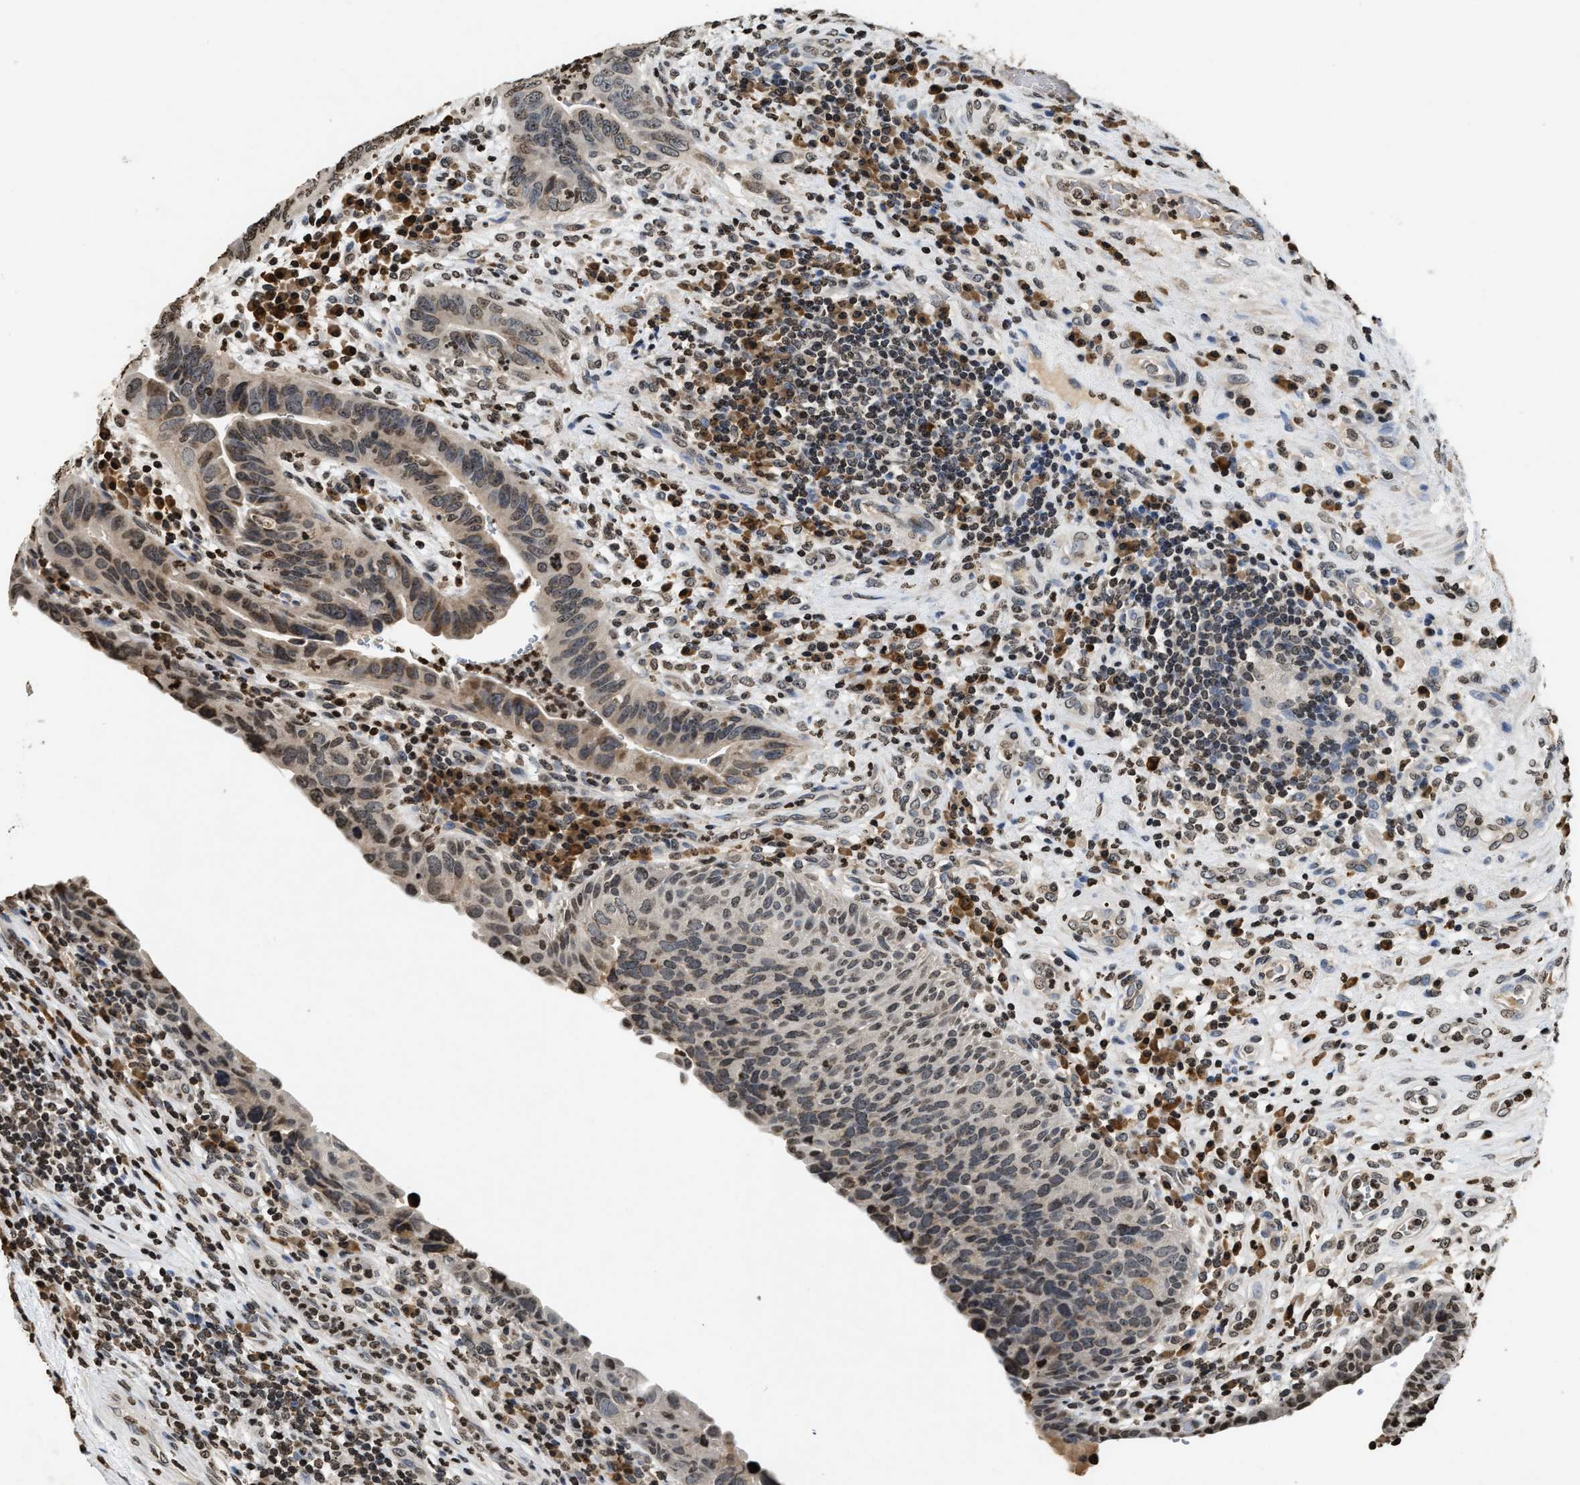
{"staining": {"intensity": "weak", "quantity": "<25%", "location": "cytoplasmic/membranous,nuclear"}, "tissue": "urothelial cancer", "cell_type": "Tumor cells", "image_type": "cancer", "snomed": [{"axis": "morphology", "description": "Urothelial carcinoma, High grade"}, {"axis": "topography", "description": "Urinary bladder"}], "caption": "Tumor cells are negative for protein expression in human urothelial cancer.", "gene": "DNASE1L3", "patient": {"sex": "female", "age": 82}}